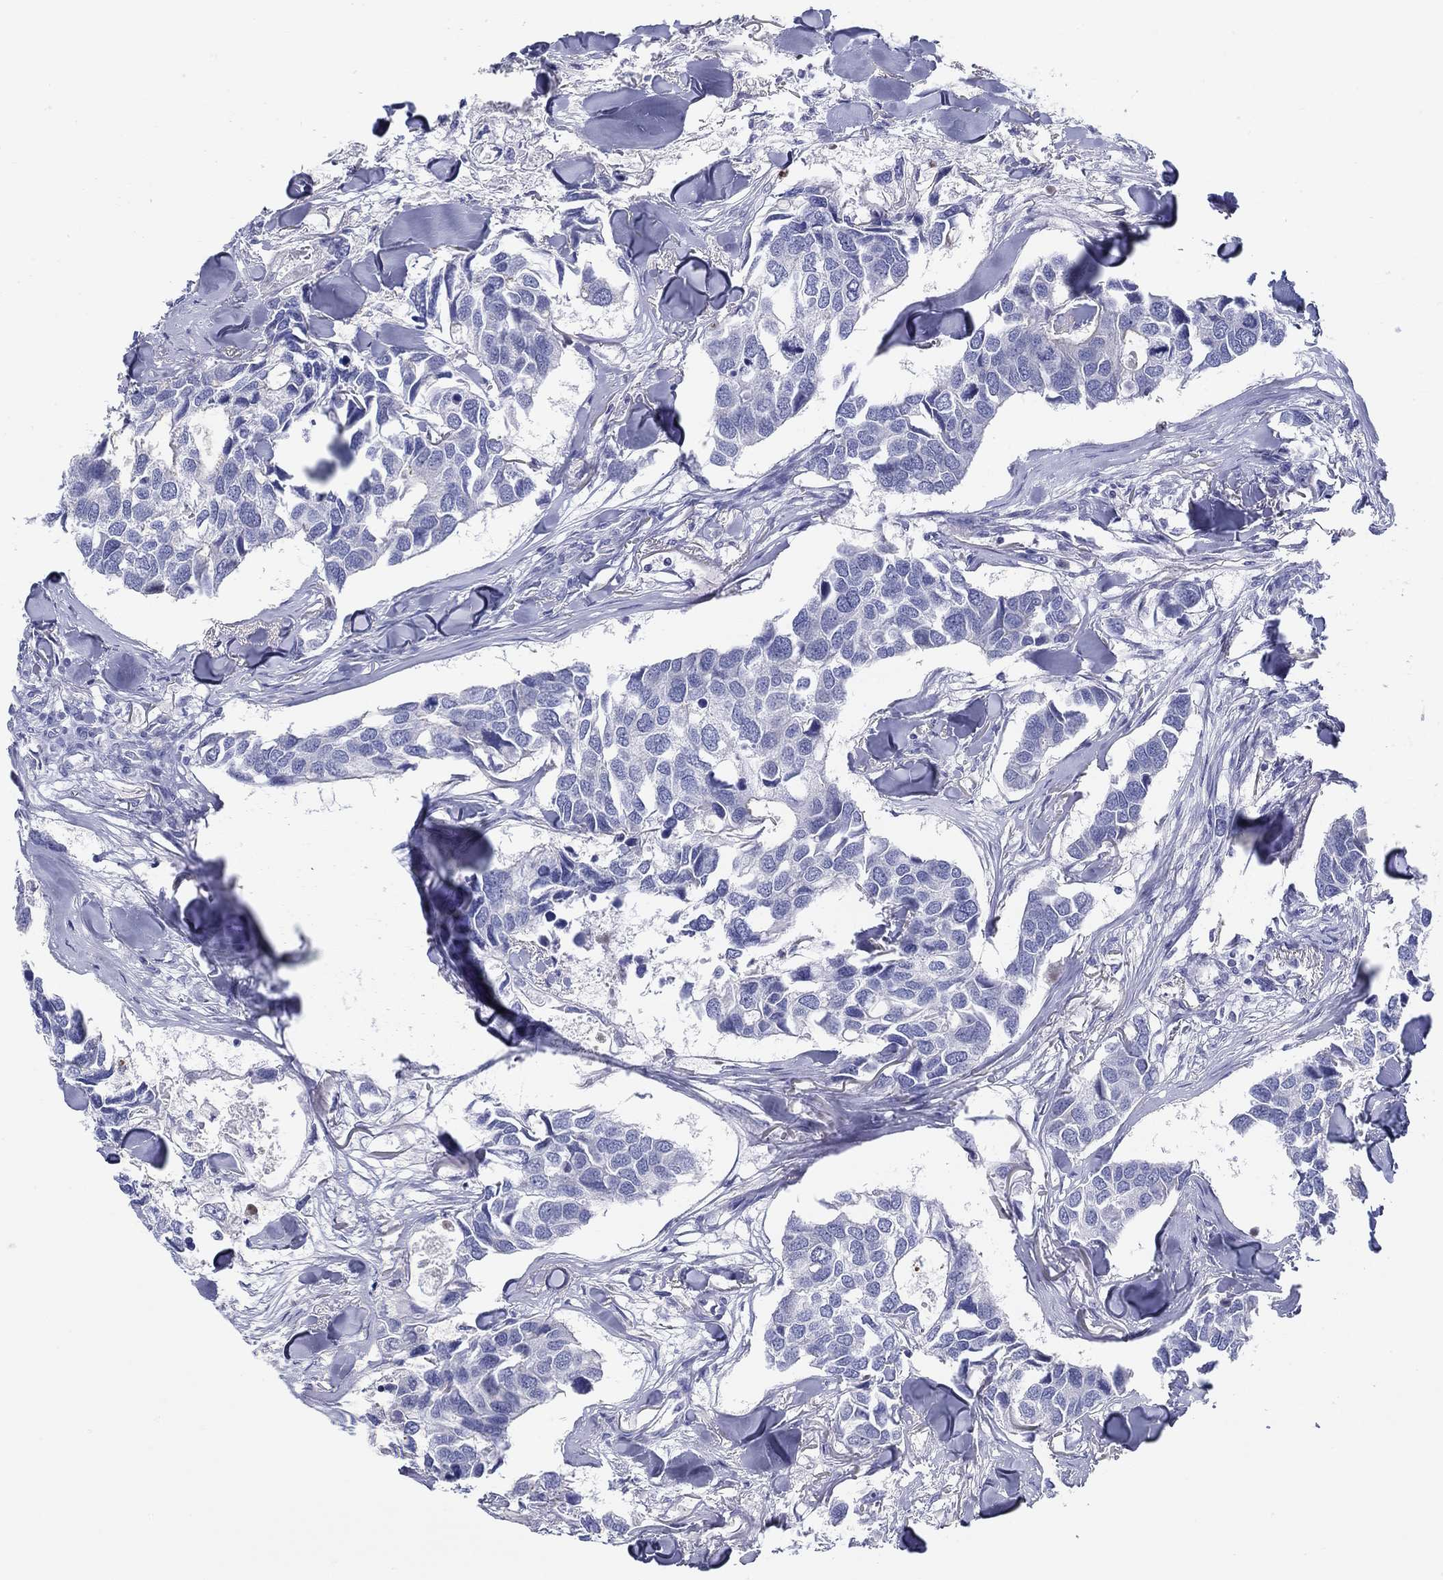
{"staining": {"intensity": "negative", "quantity": "none", "location": "none"}, "tissue": "breast cancer", "cell_type": "Tumor cells", "image_type": "cancer", "snomed": [{"axis": "morphology", "description": "Duct carcinoma"}, {"axis": "topography", "description": "Breast"}], "caption": "Immunohistochemical staining of breast cancer shows no significant staining in tumor cells. Brightfield microscopy of immunohistochemistry (IHC) stained with DAB (3,3'-diaminobenzidine) (brown) and hematoxylin (blue), captured at high magnification.", "gene": "HAPLN4", "patient": {"sex": "female", "age": 83}}